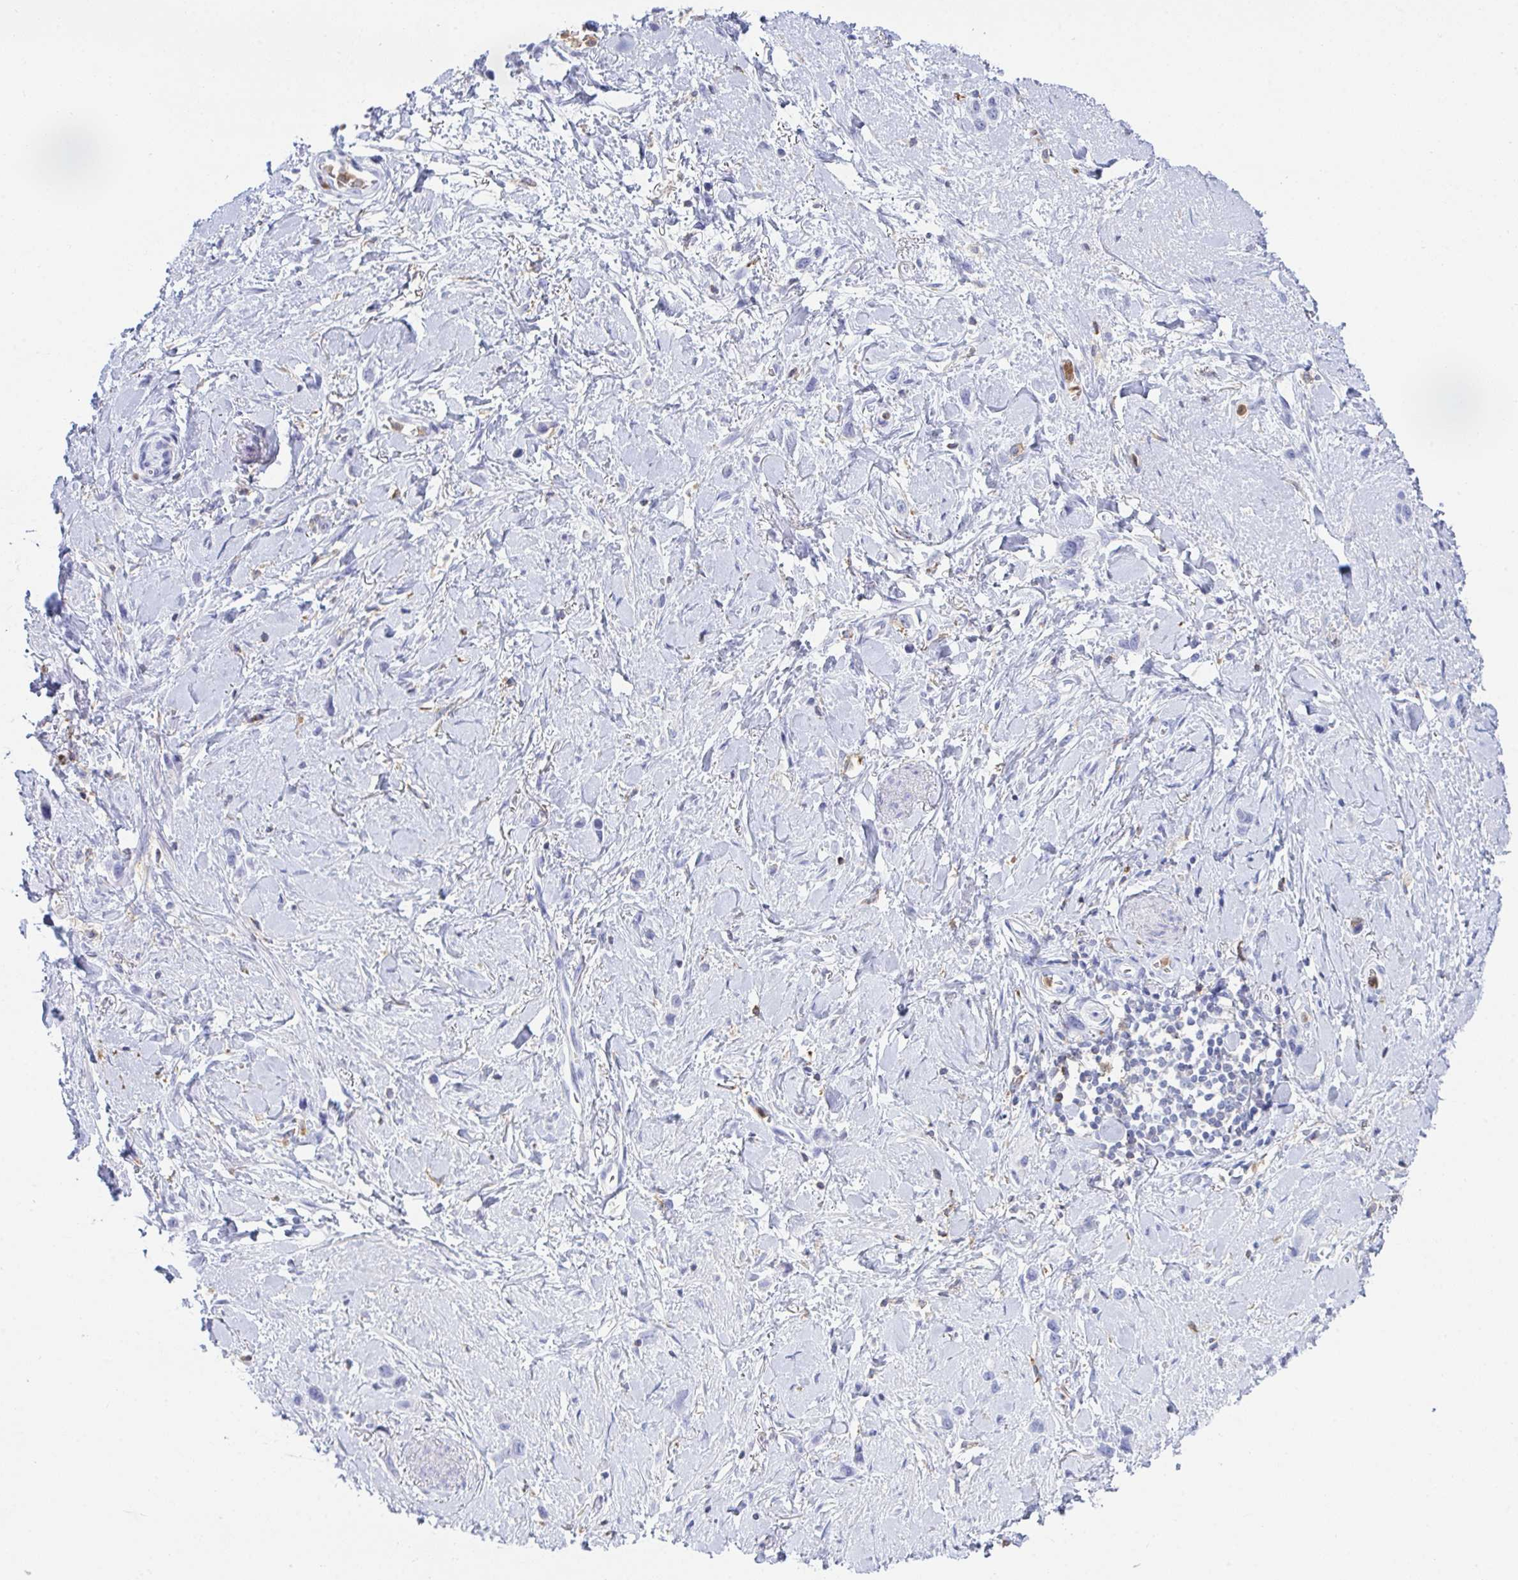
{"staining": {"intensity": "negative", "quantity": "none", "location": "none"}, "tissue": "stomach cancer", "cell_type": "Tumor cells", "image_type": "cancer", "snomed": [{"axis": "morphology", "description": "Adenocarcinoma, NOS"}, {"axis": "topography", "description": "Stomach"}], "caption": "A micrograph of stomach adenocarcinoma stained for a protein displays no brown staining in tumor cells.", "gene": "MYO1F", "patient": {"sex": "female", "age": 65}}